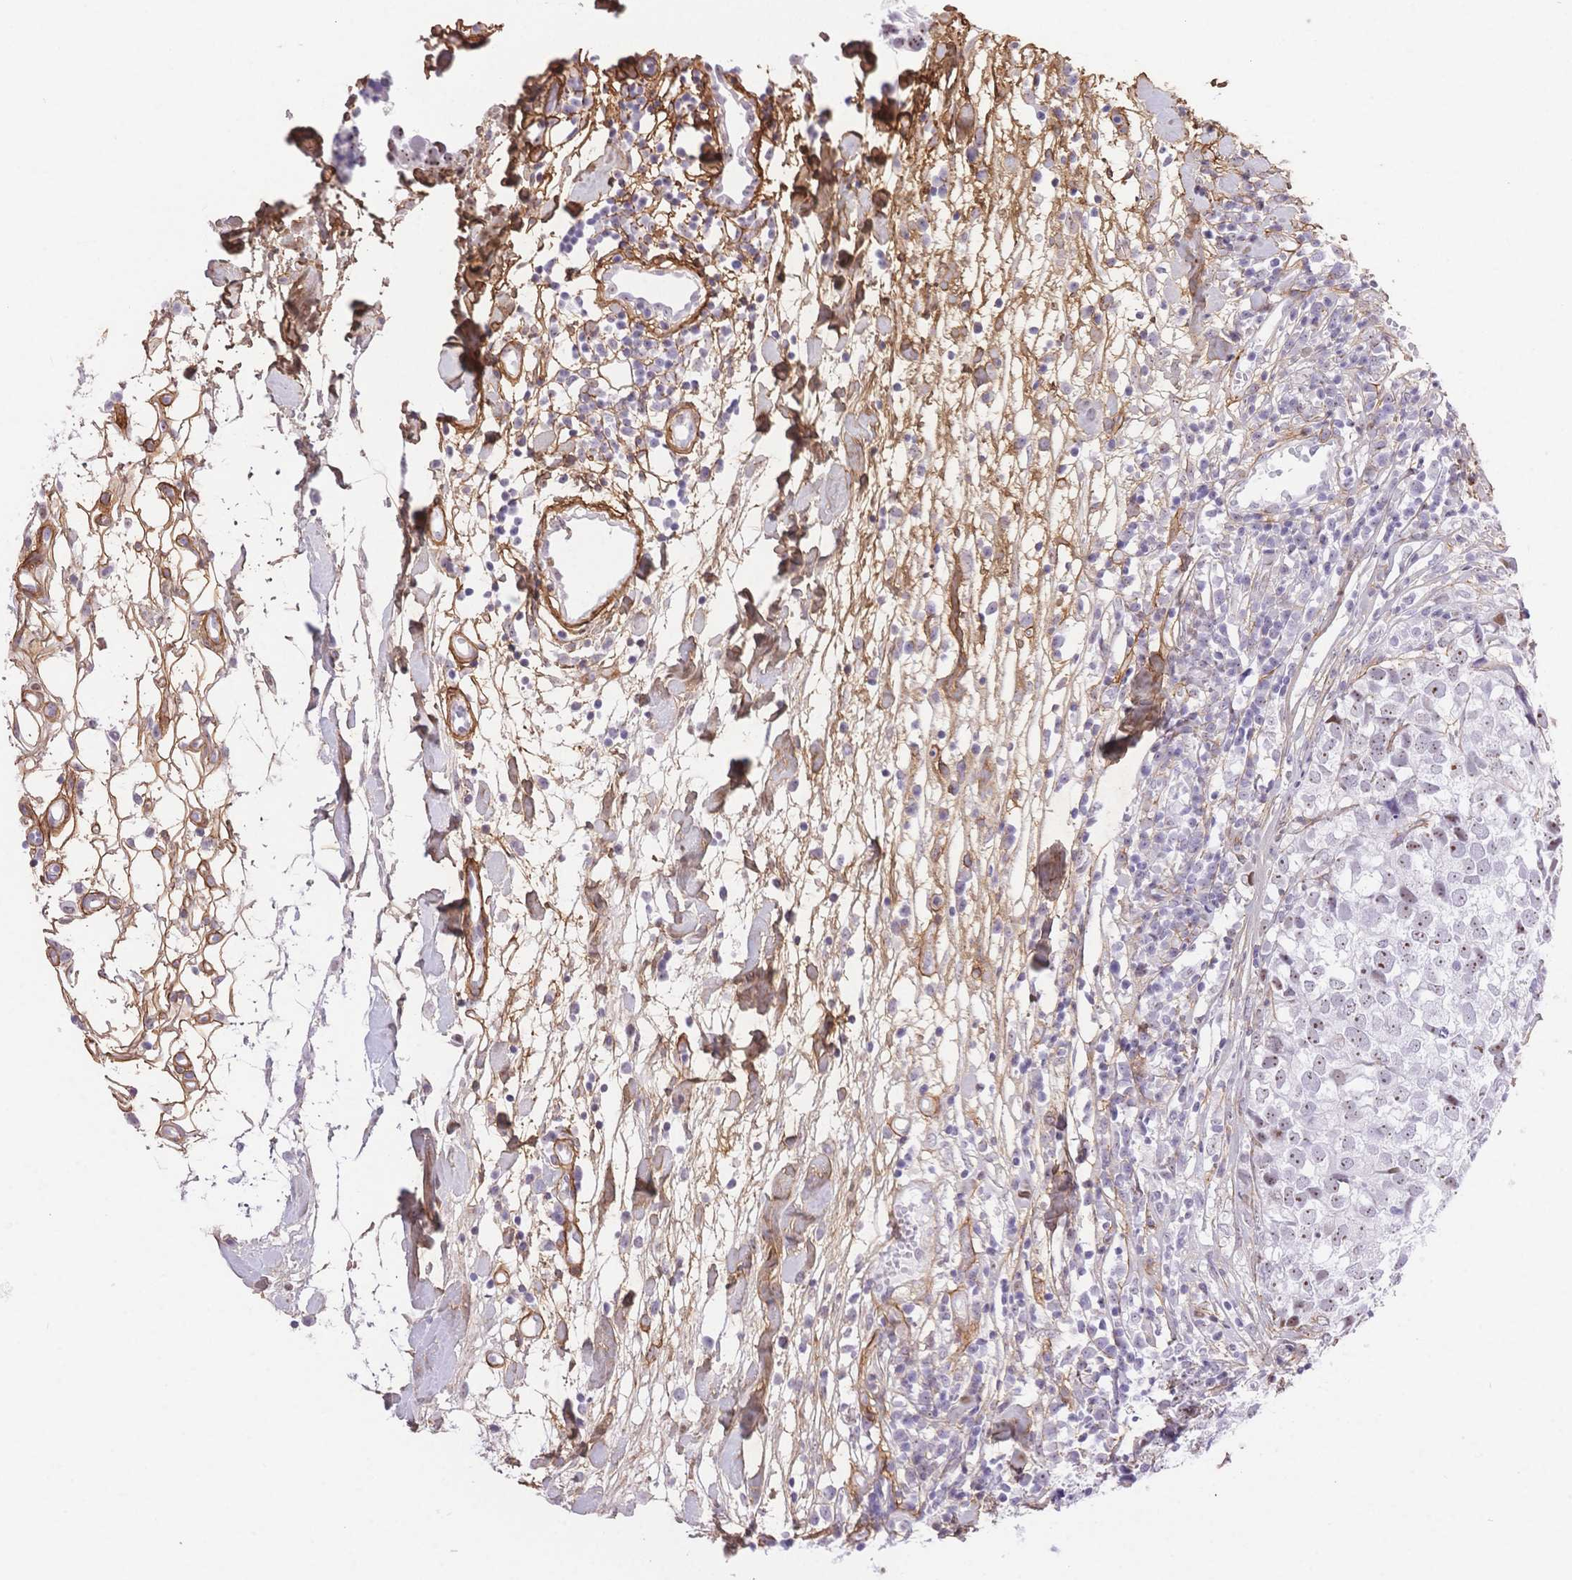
{"staining": {"intensity": "moderate", "quantity": "<25%", "location": "nuclear"}, "tissue": "breast cancer", "cell_type": "Tumor cells", "image_type": "cancer", "snomed": [{"axis": "morphology", "description": "Duct carcinoma"}, {"axis": "topography", "description": "Breast"}], "caption": "Breast cancer tissue displays moderate nuclear staining in about <25% of tumor cells, visualized by immunohistochemistry. (DAB (3,3'-diaminobenzidine) = brown stain, brightfield microscopy at high magnification).", "gene": "PDZD2", "patient": {"sex": "female", "age": 30}}